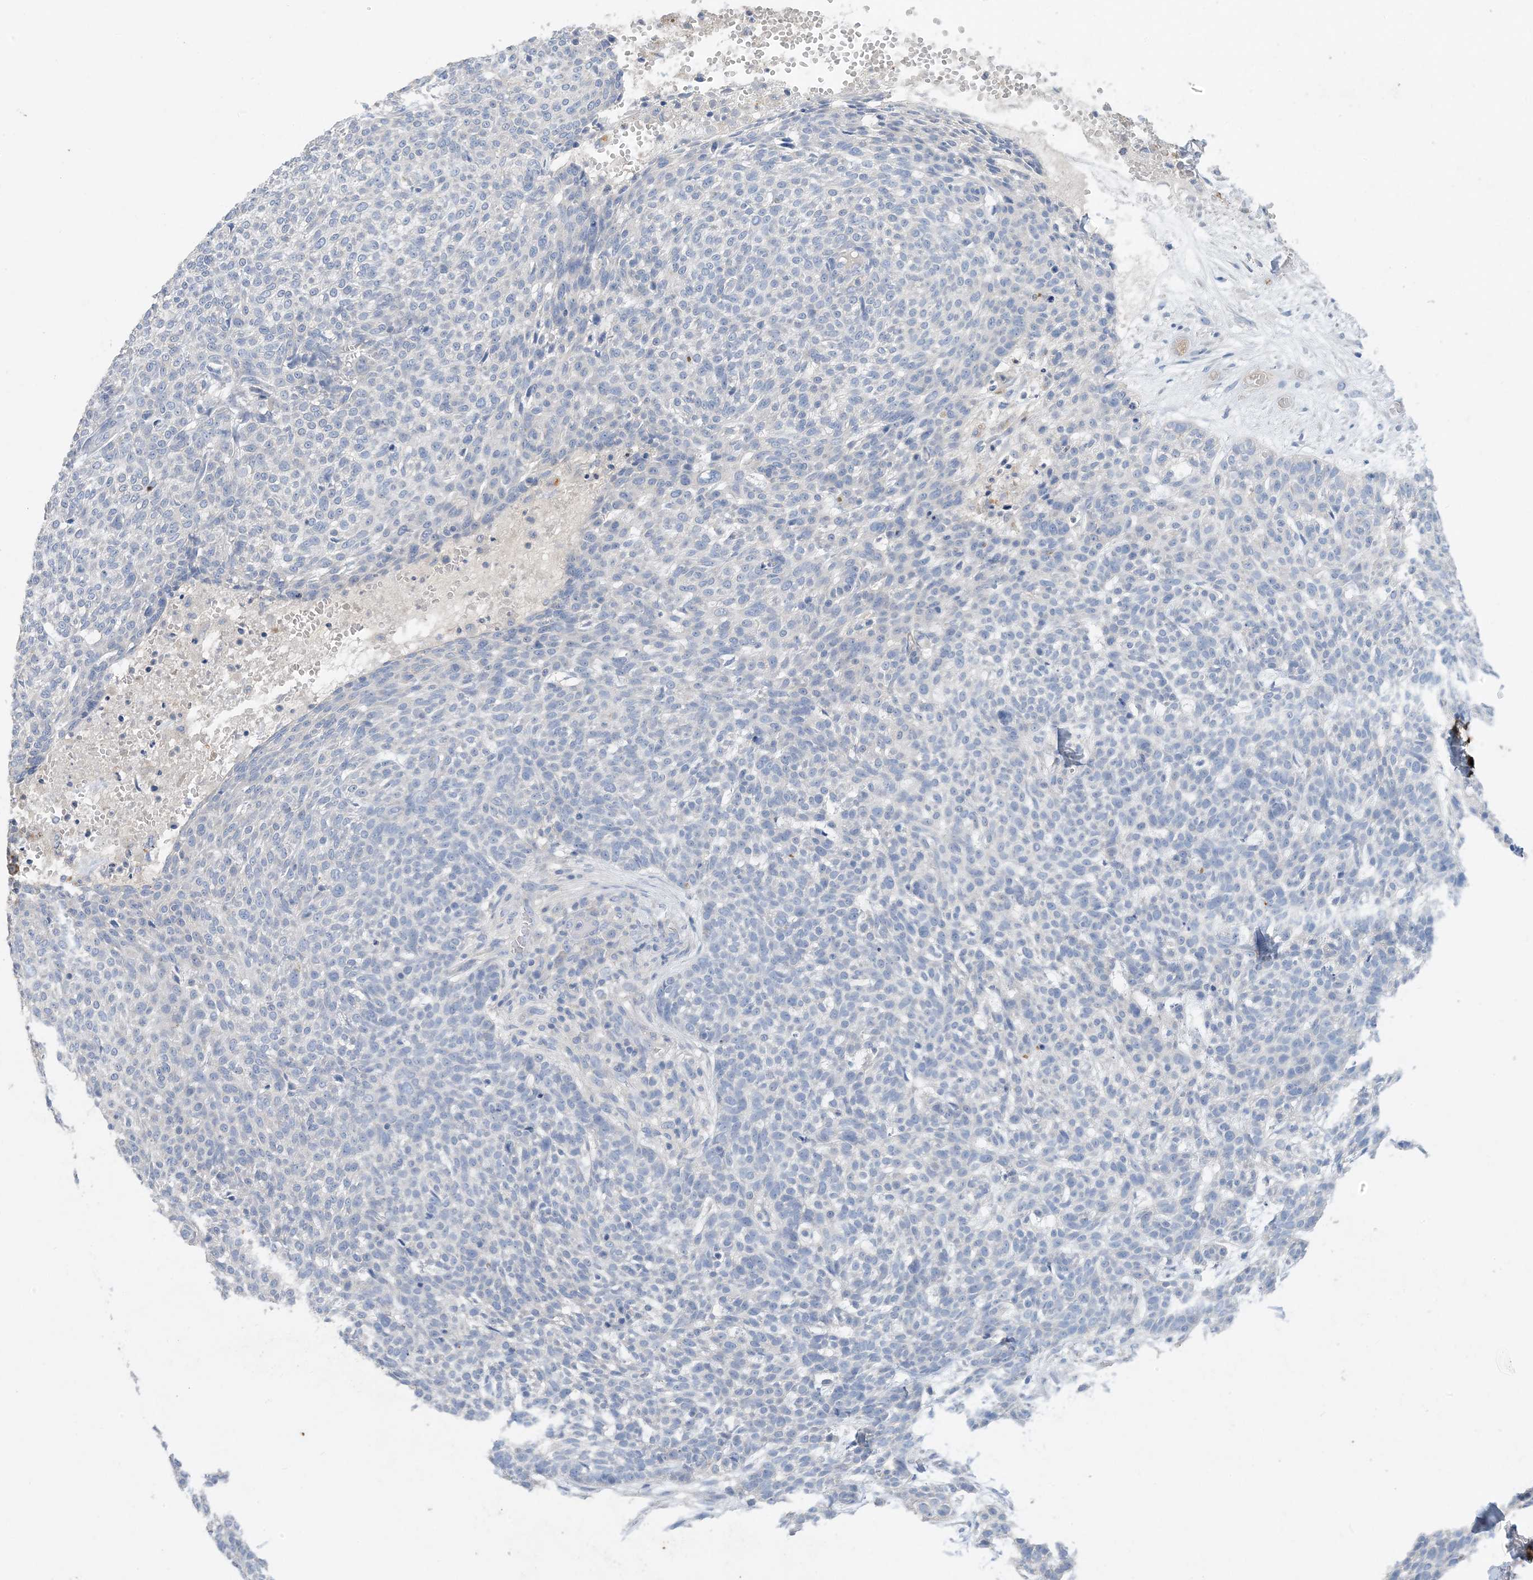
{"staining": {"intensity": "negative", "quantity": "none", "location": "none"}, "tissue": "skin cancer", "cell_type": "Tumor cells", "image_type": "cancer", "snomed": [{"axis": "morphology", "description": "Basal cell carcinoma"}, {"axis": "topography", "description": "Skin"}], "caption": "Skin cancer (basal cell carcinoma) was stained to show a protein in brown. There is no significant expression in tumor cells.", "gene": "KPRP", "patient": {"sex": "male", "age": 85}}